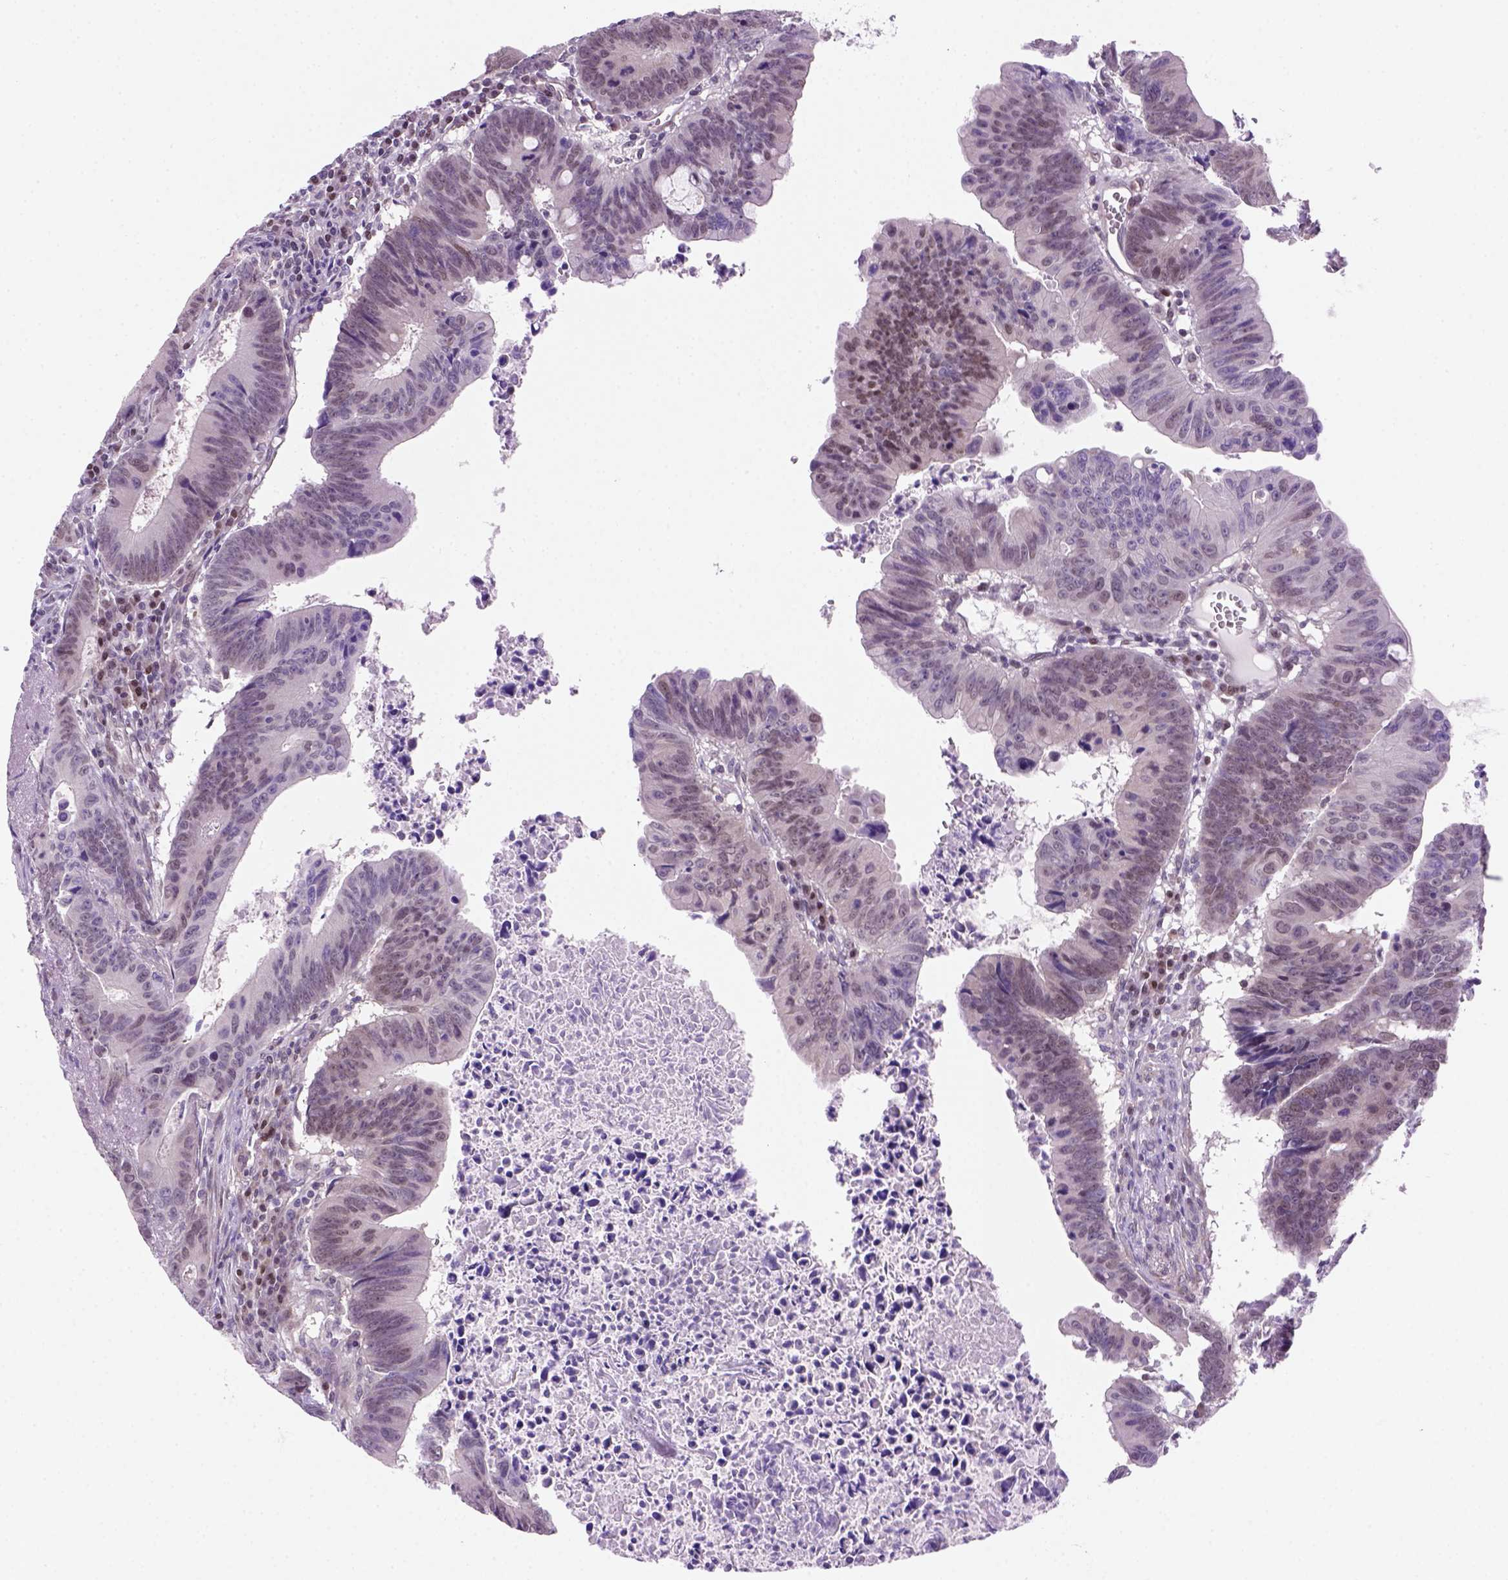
{"staining": {"intensity": "weak", "quantity": "<25%", "location": "nuclear"}, "tissue": "colorectal cancer", "cell_type": "Tumor cells", "image_type": "cancer", "snomed": [{"axis": "morphology", "description": "Adenocarcinoma, NOS"}, {"axis": "topography", "description": "Colon"}], "caption": "Tumor cells show no significant protein staining in adenocarcinoma (colorectal). The staining is performed using DAB (3,3'-diaminobenzidine) brown chromogen with nuclei counter-stained in using hematoxylin.", "gene": "MGMT", "patient": {"sex": "female", "age": 87}}